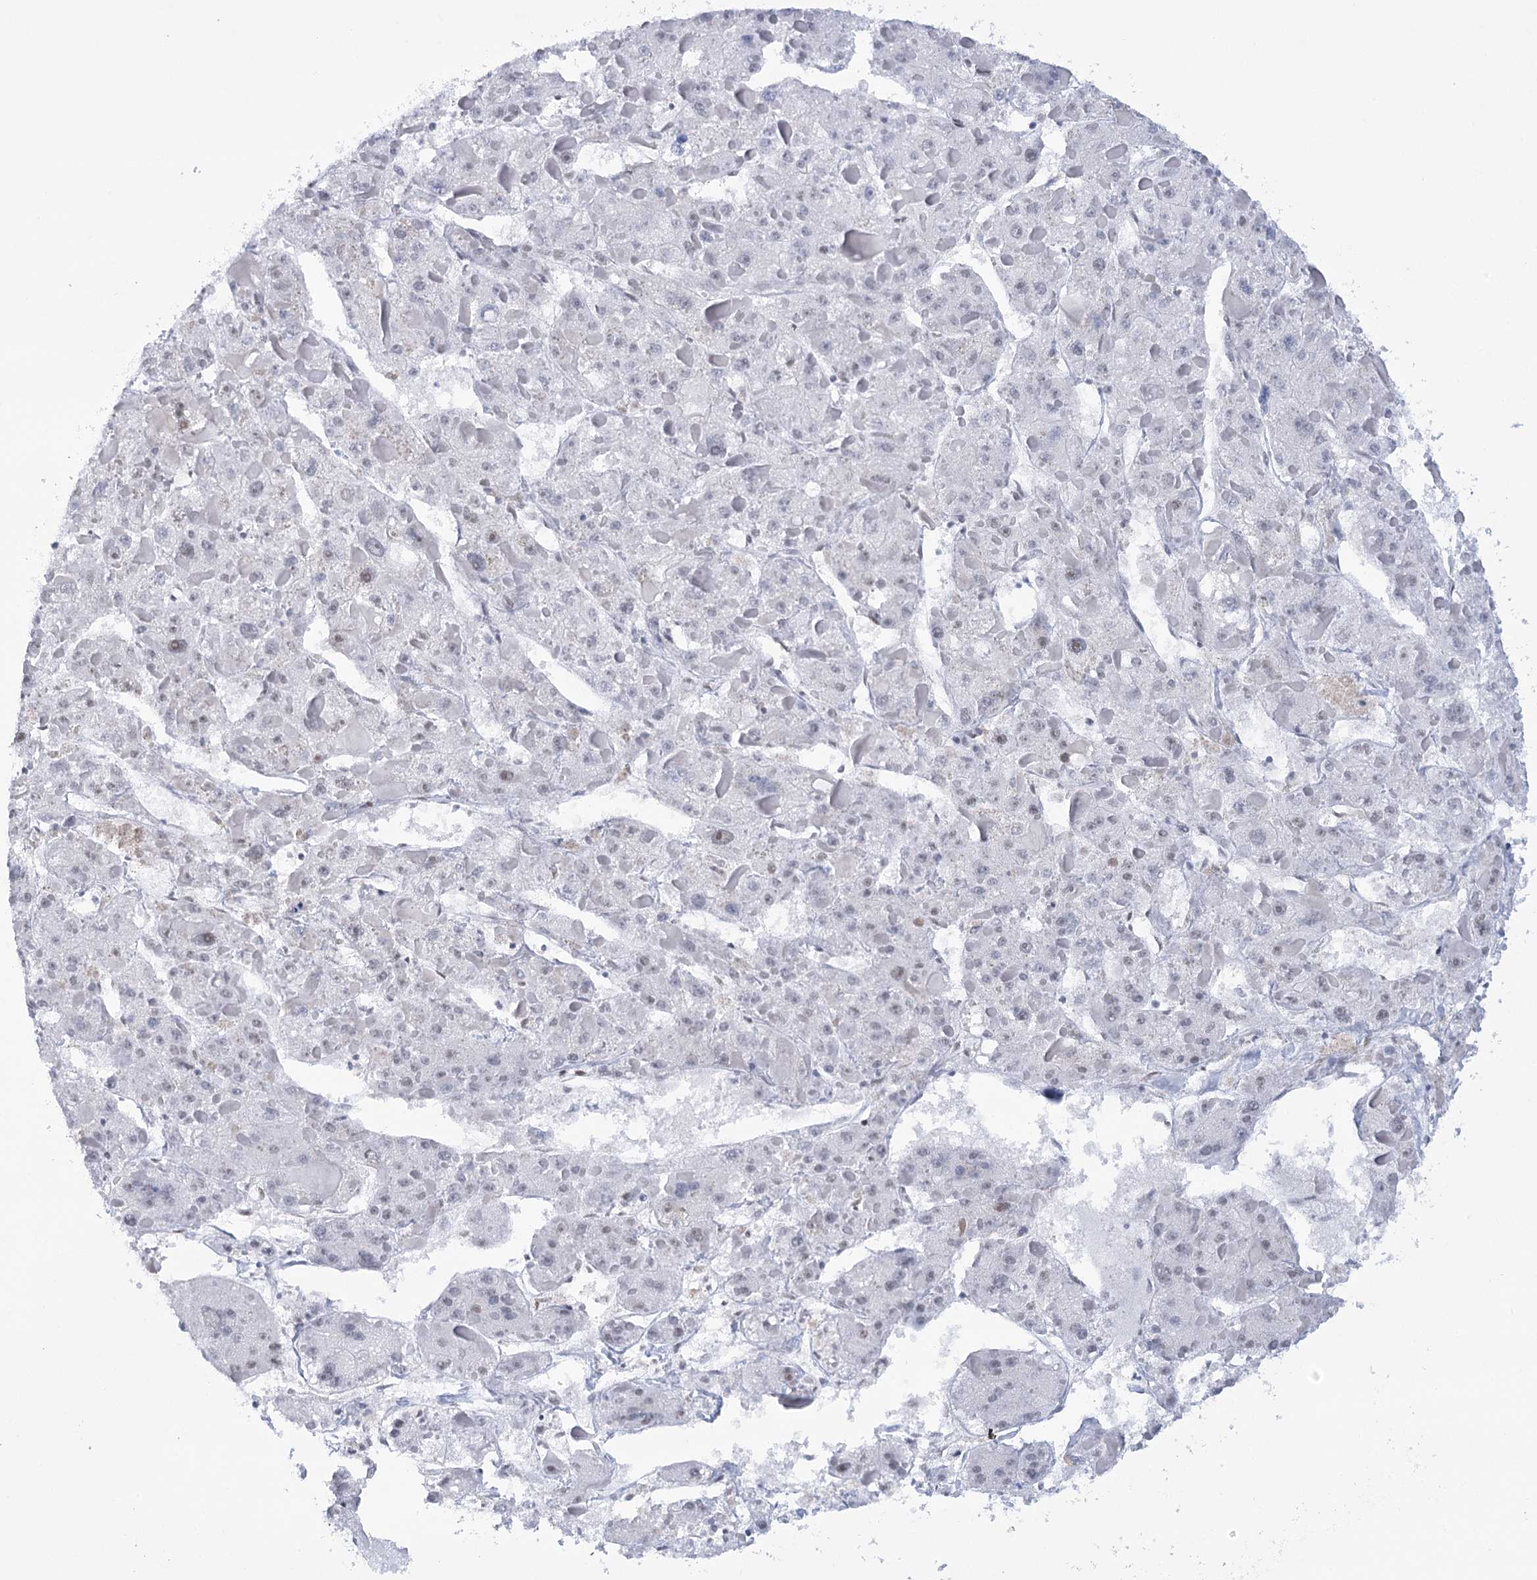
{"staining": {"intensity": "negative", "quantity": "none", "location": "none"}, "tissue": "liver cancer", "cell_type": "Tumor cells", "image_type": "cancer", "snomed": [{"axis": "morphology", "description": "Carcinoma, Hepatocellular, NOS"}, {"axis": "topography", "description": "Liver"}], "caption": "Histopathology image shows no significant protein expression in tumor cells of liver cancer.", "gene": "HNRNPA0", "patient": {"sex": "female", "age": 73}}